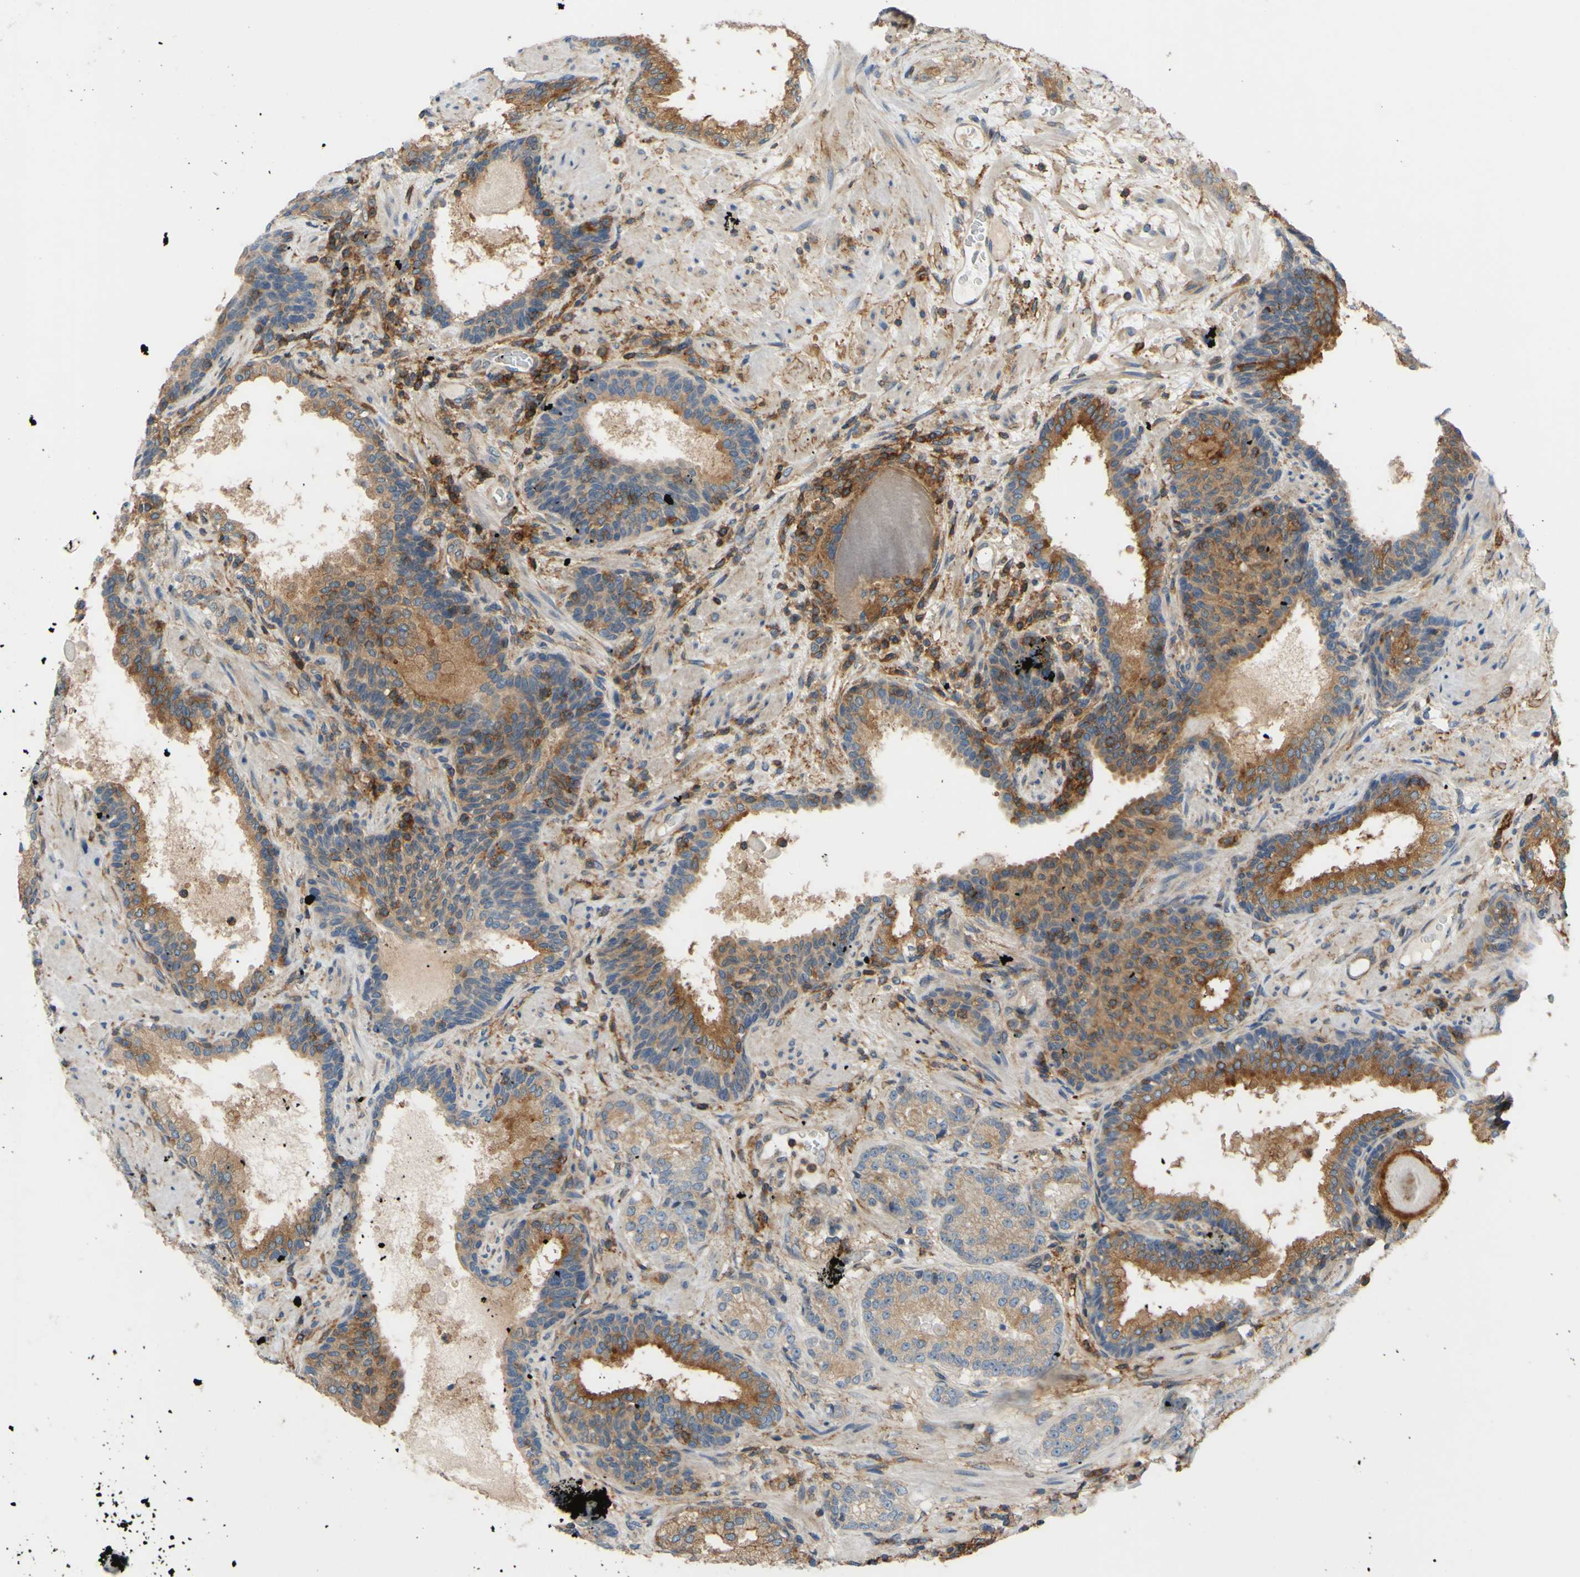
{"staining": {"intensity": "weak", "quantity": "25%-75%", "location": "cytoplasmic/membranous"}, "tissue": "prostate cancer", "cell_type": "Tumor cells", "image_type": "cancer", "snomed": [{"axis": "morphology", "description": "Adenocarcinoma, High grade"}, {"axis": "topography", "description": "Prostate"}], "caption": "Prostate cancer (high-grade adenocarcinoma) stained with DAB IHC shows low levels of weak cytoplasmic/membranous positivity in about 25%-75% of tumor cells.", "gene": "POR", "patient": {"sex": "male", "age": 61}}